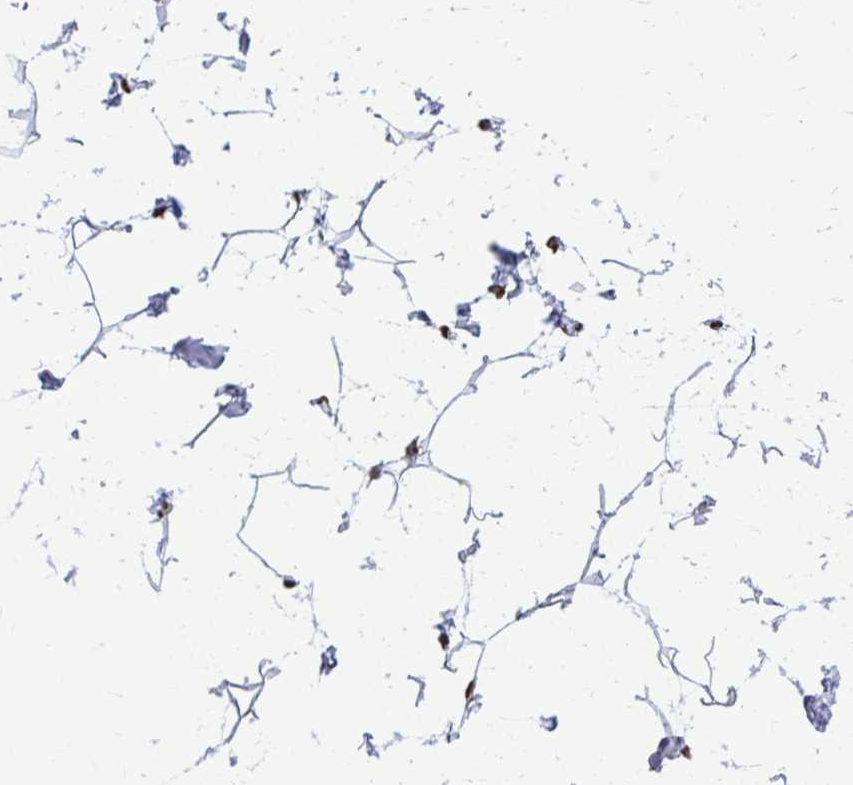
{"staining": {"intensity": "negative", "quantity": "none", "location": "none"}, "tissue": "breast", "cell_type": "Adipocytes", "image_type": "normal", "snomed": [{"axis": "morphology", "description": "Normal tissue, NOS"}, {"axis": "topography", "description": "Breast"}], "caption": "The immunohistochemistry histopathology image has no significant staining in adipocytes of breast.", "gene": "SNRPA", "patient": {"sex": "female", "age": 32}}